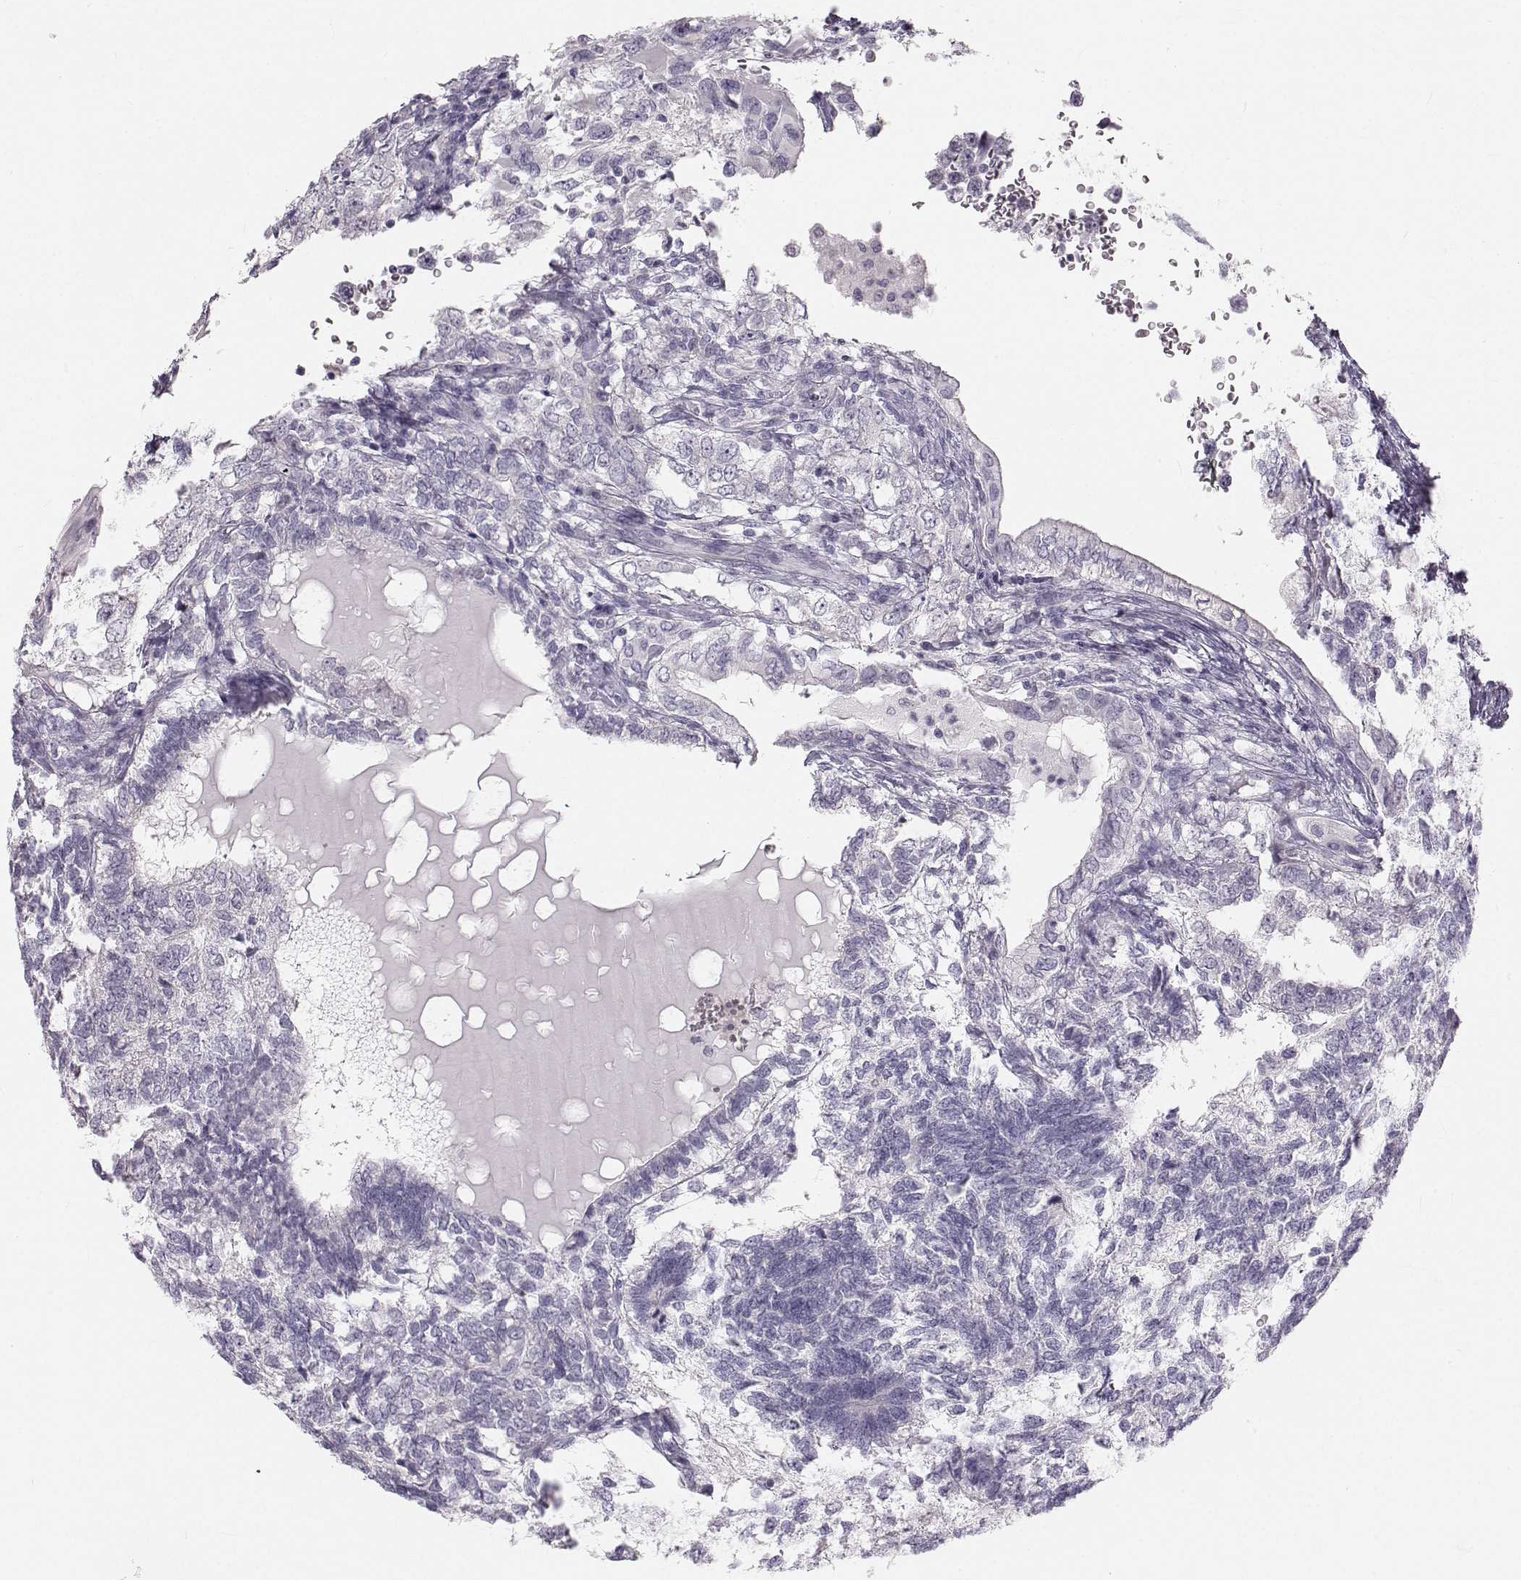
{"staining": {"intensity": "negative", "quantity": "none", "location": "none"}, "tissue": "testis cancer", "cell_type": "Tumor cells", "image_type": "cancer", "snomed": [{"axis": "morphology", "description": "Seminoma, NOS"}, {"axis": "morphology", "description": "Carcinoma, Embryonal, NOS"}, {"axis": "topography", "description": "Testis"}], "caption": "Testis cancer stained for a protein using immunohistochemistry shows no expression tumor cells.", "gene": "OIP5", "patient": {"sex": "male", "age": 41}}